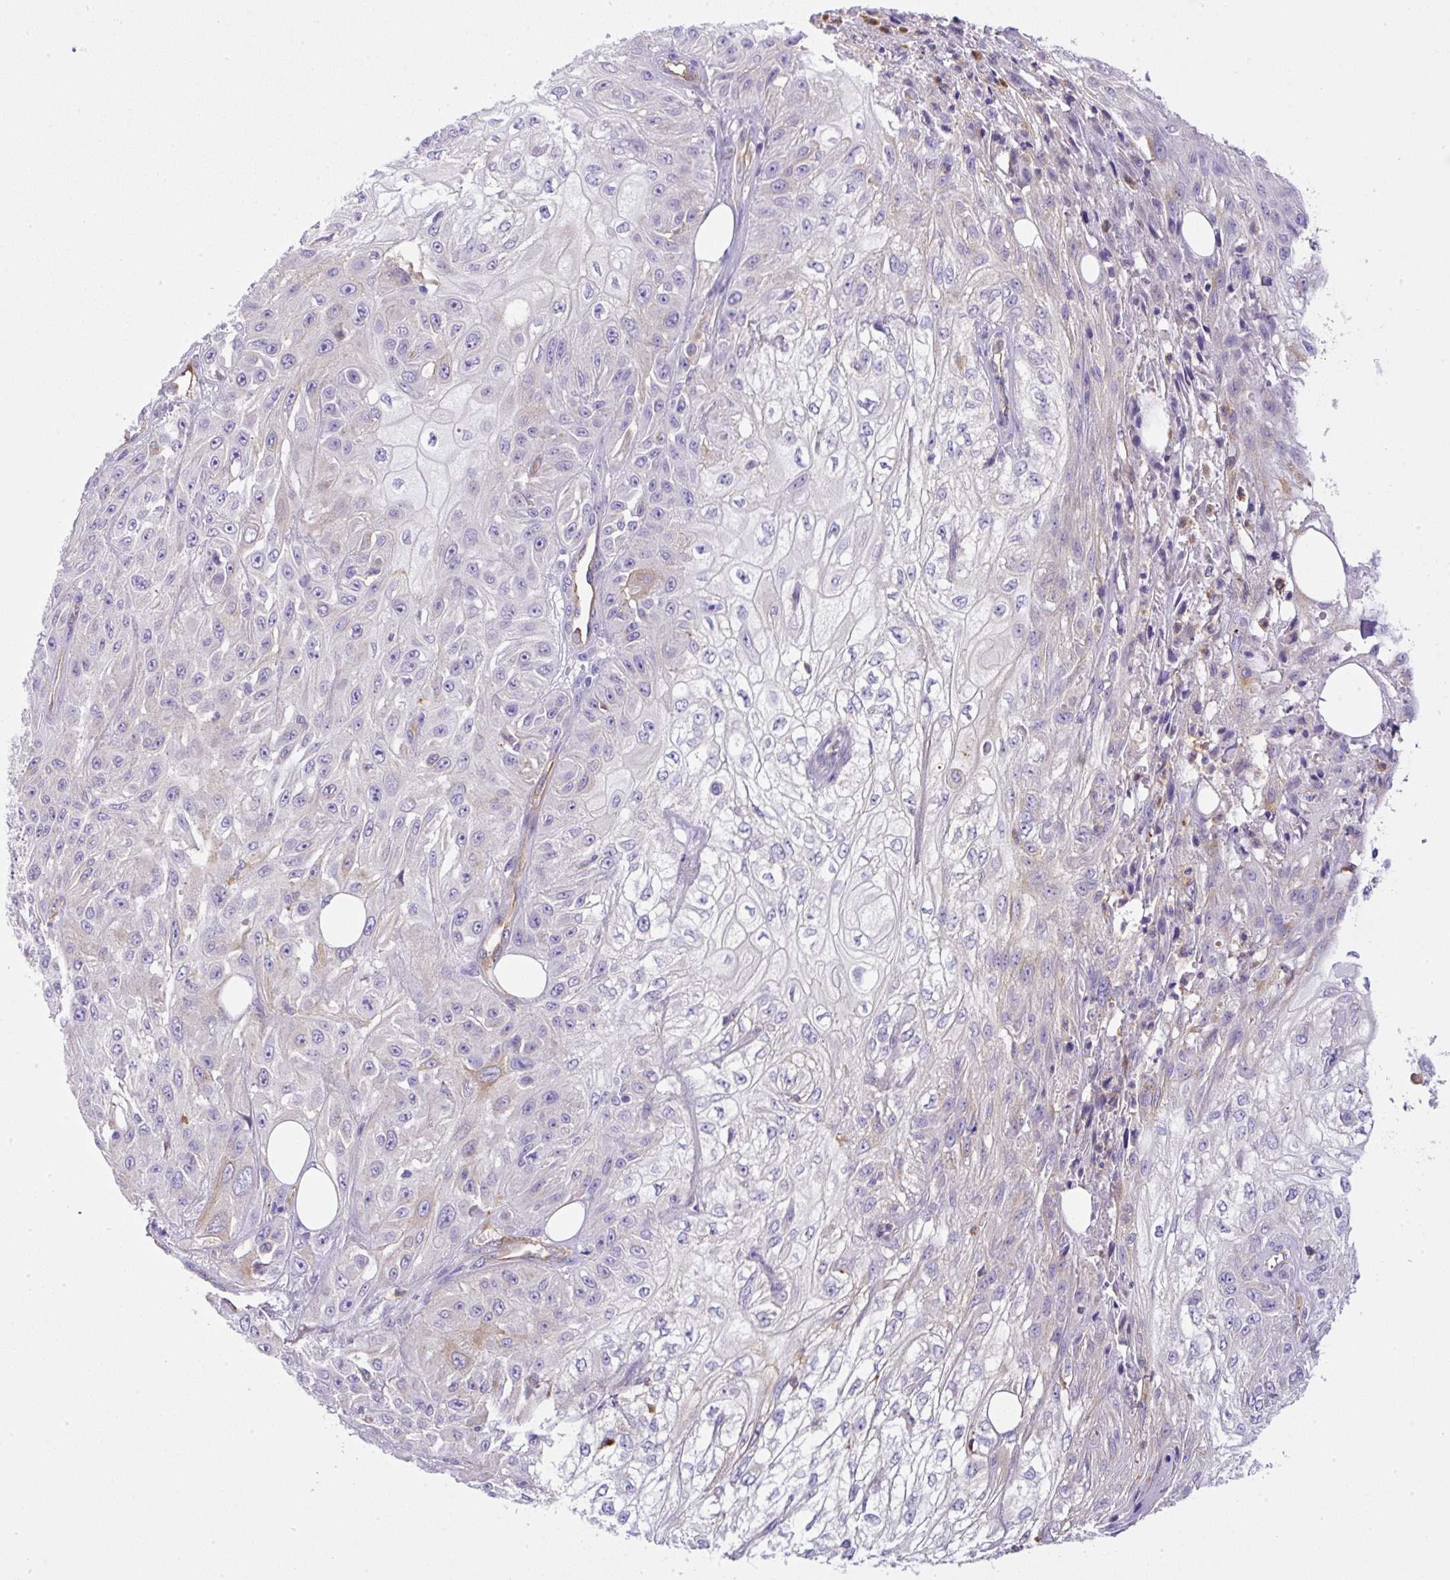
{"staining": {"intensity": "negative", "quantity": "none", "location": "none"}, "tissue": "skin cancer", "cell_type": "Tumor cells", "image_type": "cancer", "snomed": [{"axis": "morphology", "description": "Squamous cell carcinoma, NOS"}, {"axis": "morphology", "description": "Squamous cell carcinoma, metastatic, NOS"}, {"axis": "topography", "description": "Skin"}, {"axis": "topography", "description": "Lymph node"}], "caption": "Immunohistochemical staining of skin cancer displays no significant expression in tumor cells. (DAB (3,3'-diaminobenzidine) immunohistochemistry with hematoxylin counter stain).", "gene": "MAGEB5", "patient": {"sex": "male", "age": 75}}